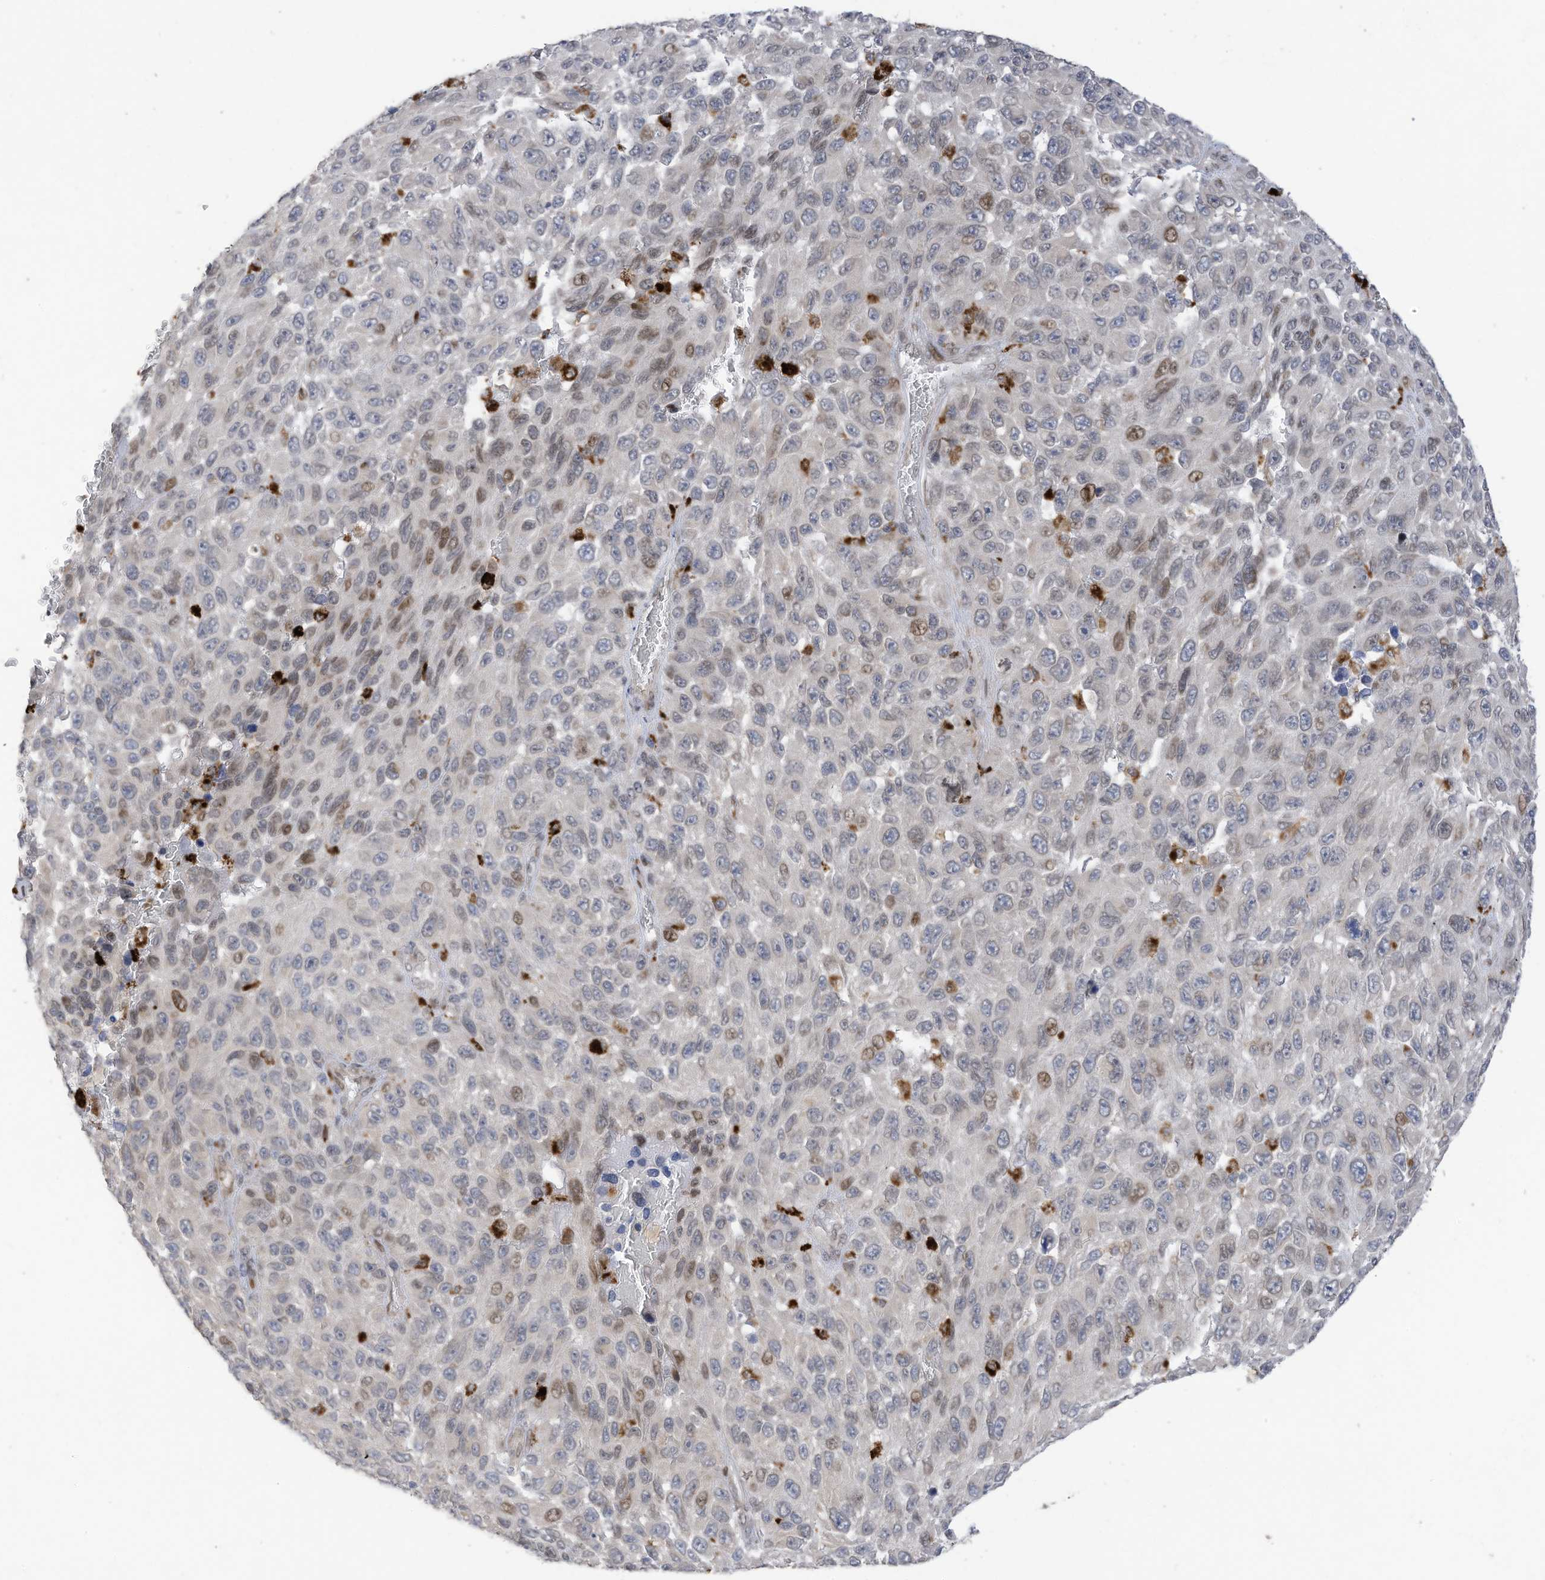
{"staining": {"intensity": "moderate", "quantity": "<25%", "location": "nuclear"}, "tissue": "melanoma", "cell_type": "Tumor cells", "image_type": "cancer", "snomed": [{"axis": "morphology", "description": "Malignant melanoma, NOS"}, {"axis": "topography", "description": "Skin"}], "caption": "IHC of human malignant melanoma displays low levels of moderate nuclear expression in approximately <25% of tumor cells.", "gene": "RABL3", "patient": {"sex": "female", "age": 96}}